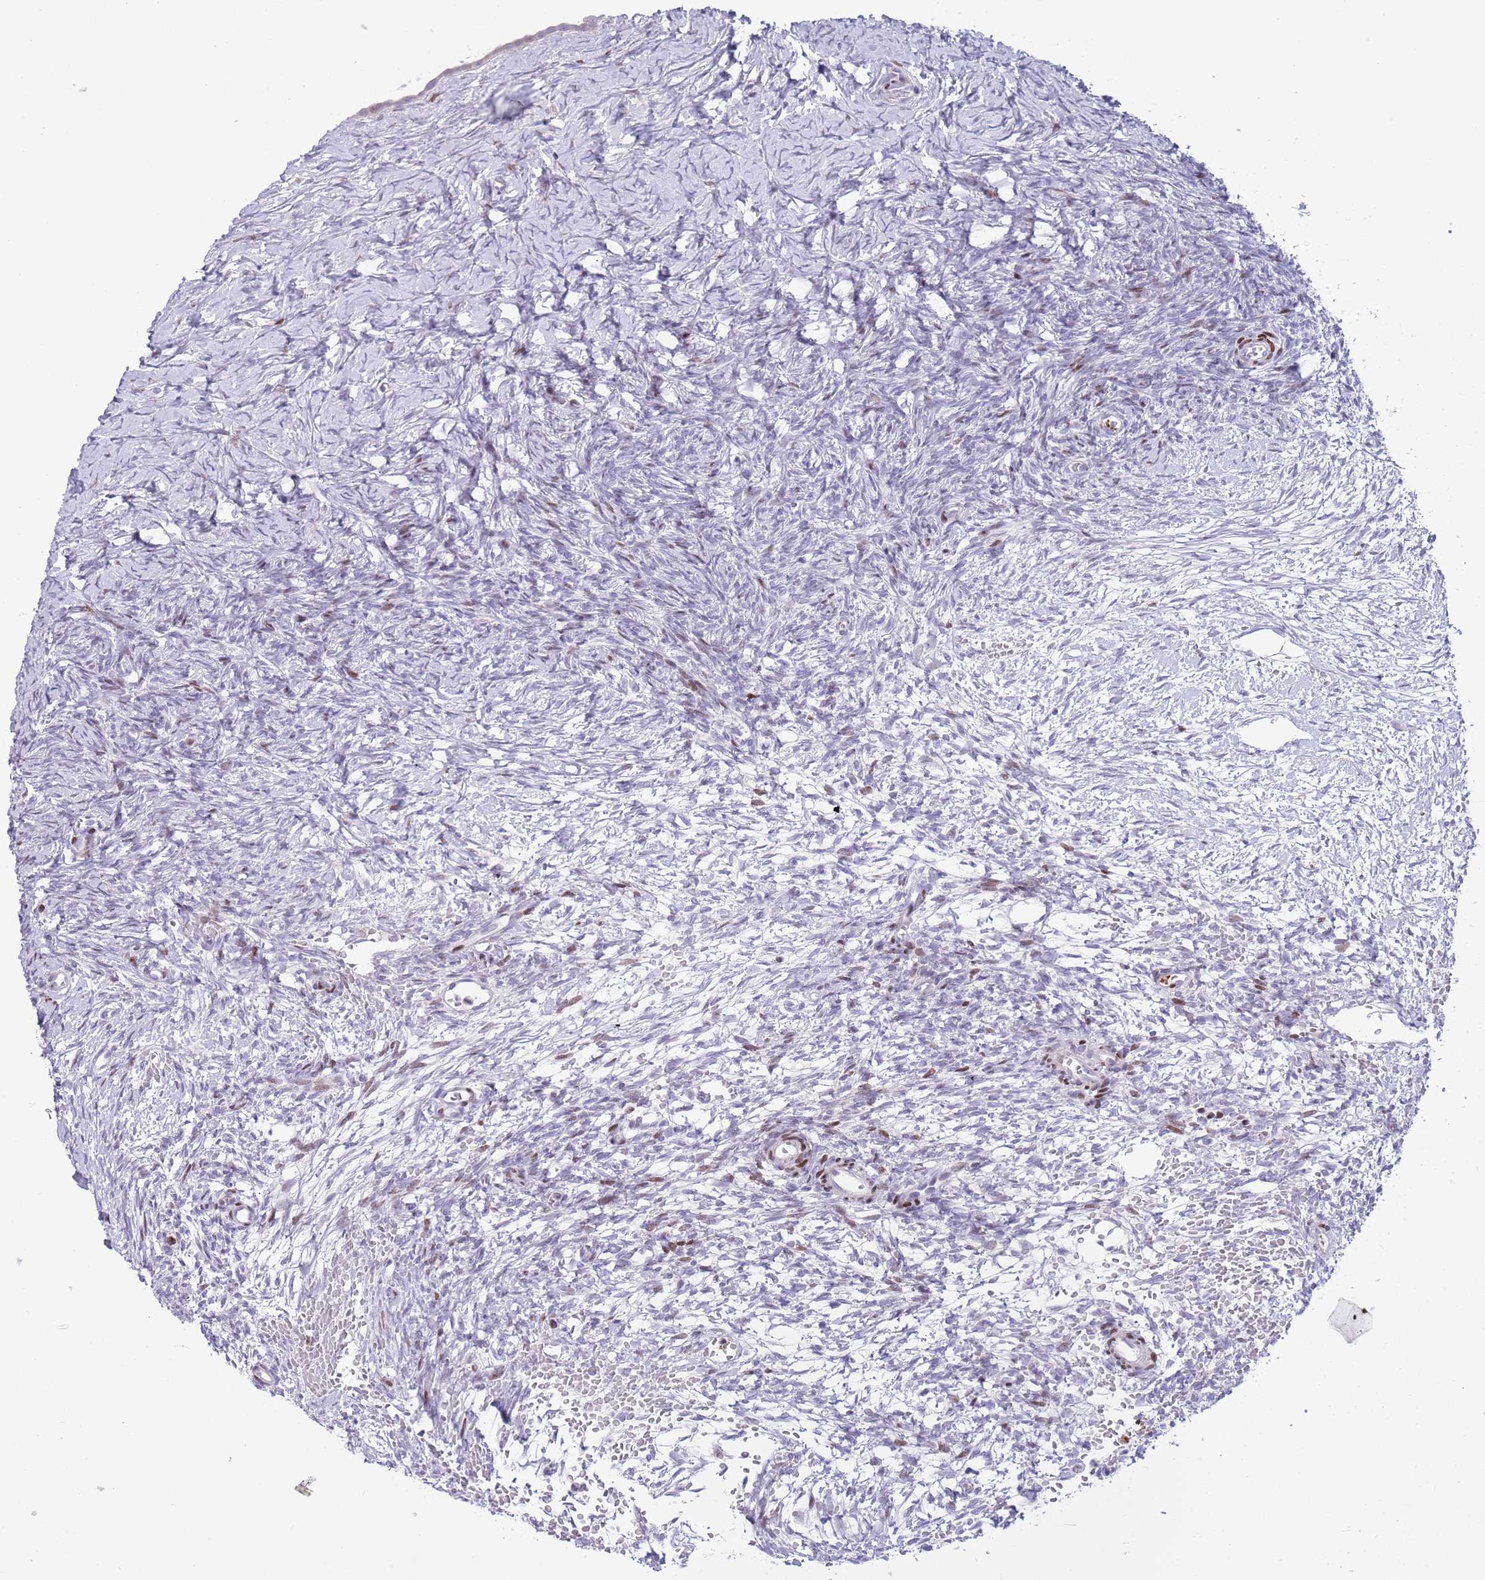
{"staining": {"intensity": "negative", "quantity": "none", "location": "none"}, "tissue": "ovary", "cell_type": "Ovarian stroma cells", "image_type": "normal", "snomed": [{"axis": "morphology", "description": "Normal tissue, NOS"}, {"axis": "topography", "description": "Ovary"}], "caption": "This is a micrograph of immunohistochemistry (IHC) staining of benign ovary, which shows no staining in ovarian stroma cells. The staining was performed using DAB to visualize the protein expression in brown, while the nuclei were stained in blue with hematoxylin (Magnification: 20x).", "gene": "ANO8", "patient": {"sex": "female", "age": 39}}